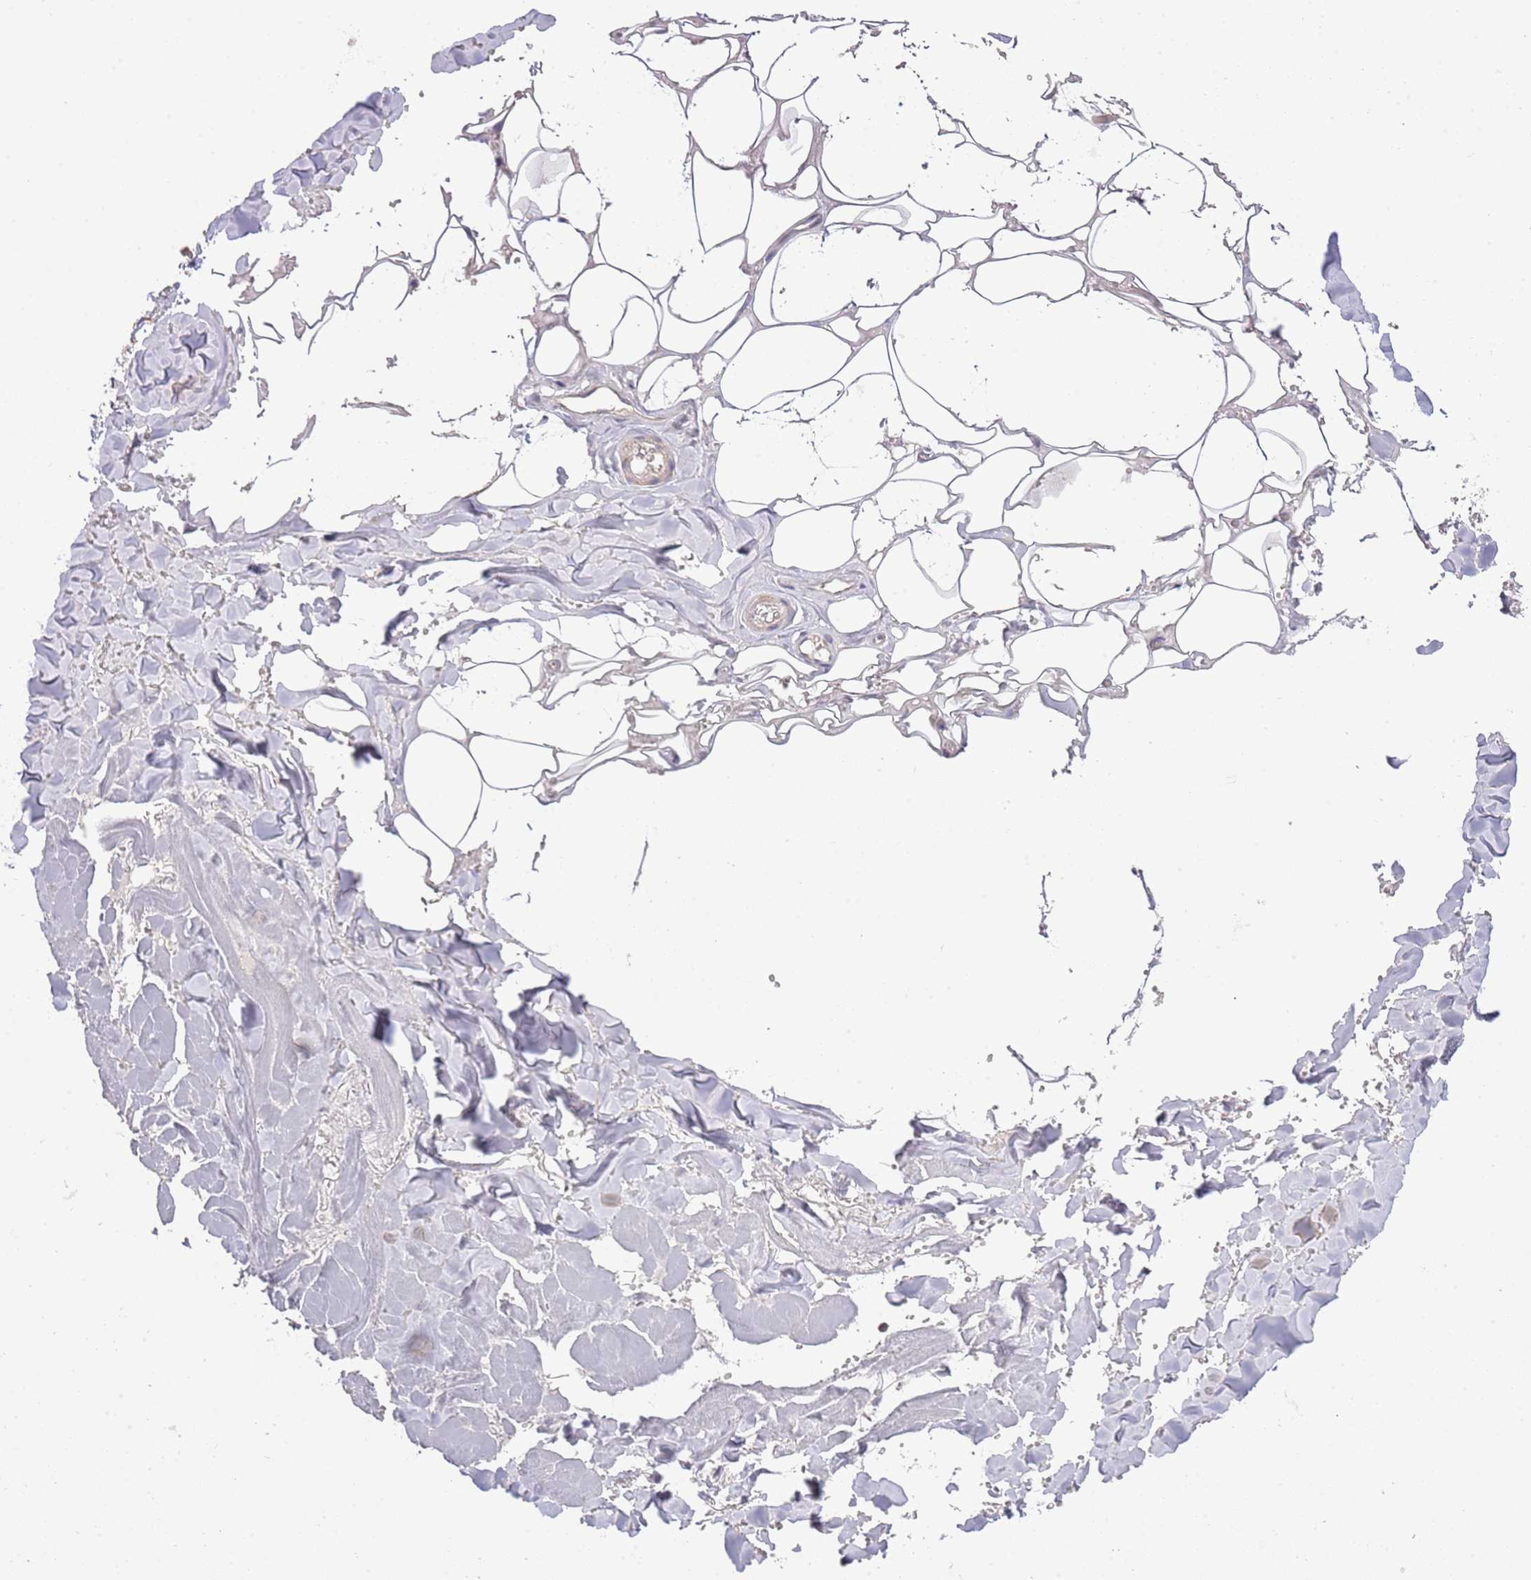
{"staining": {"intensity": "negative", "quantity": "none", "location": "none"}, "tissue": "adipose tissue", "cell_type": "Adipocytes", "image_type": "normal", "snomed": [{"axis": "morphology", "description": "Normal tissue, NOS"}, {"axis": "topography", "description": "Salivary gland"}, {"axis": "topography", "description": "Peripheral nerve tissue"}], "caption": "Immunohistochemical staining of benign human adipose tissue reveals no significant positivity in adipocytes. (DAB immunohistochemistry (IHC) with hematoxylin counter stain).", "gene": "IVD", "patient": {"sex": "male", "age": 38}}